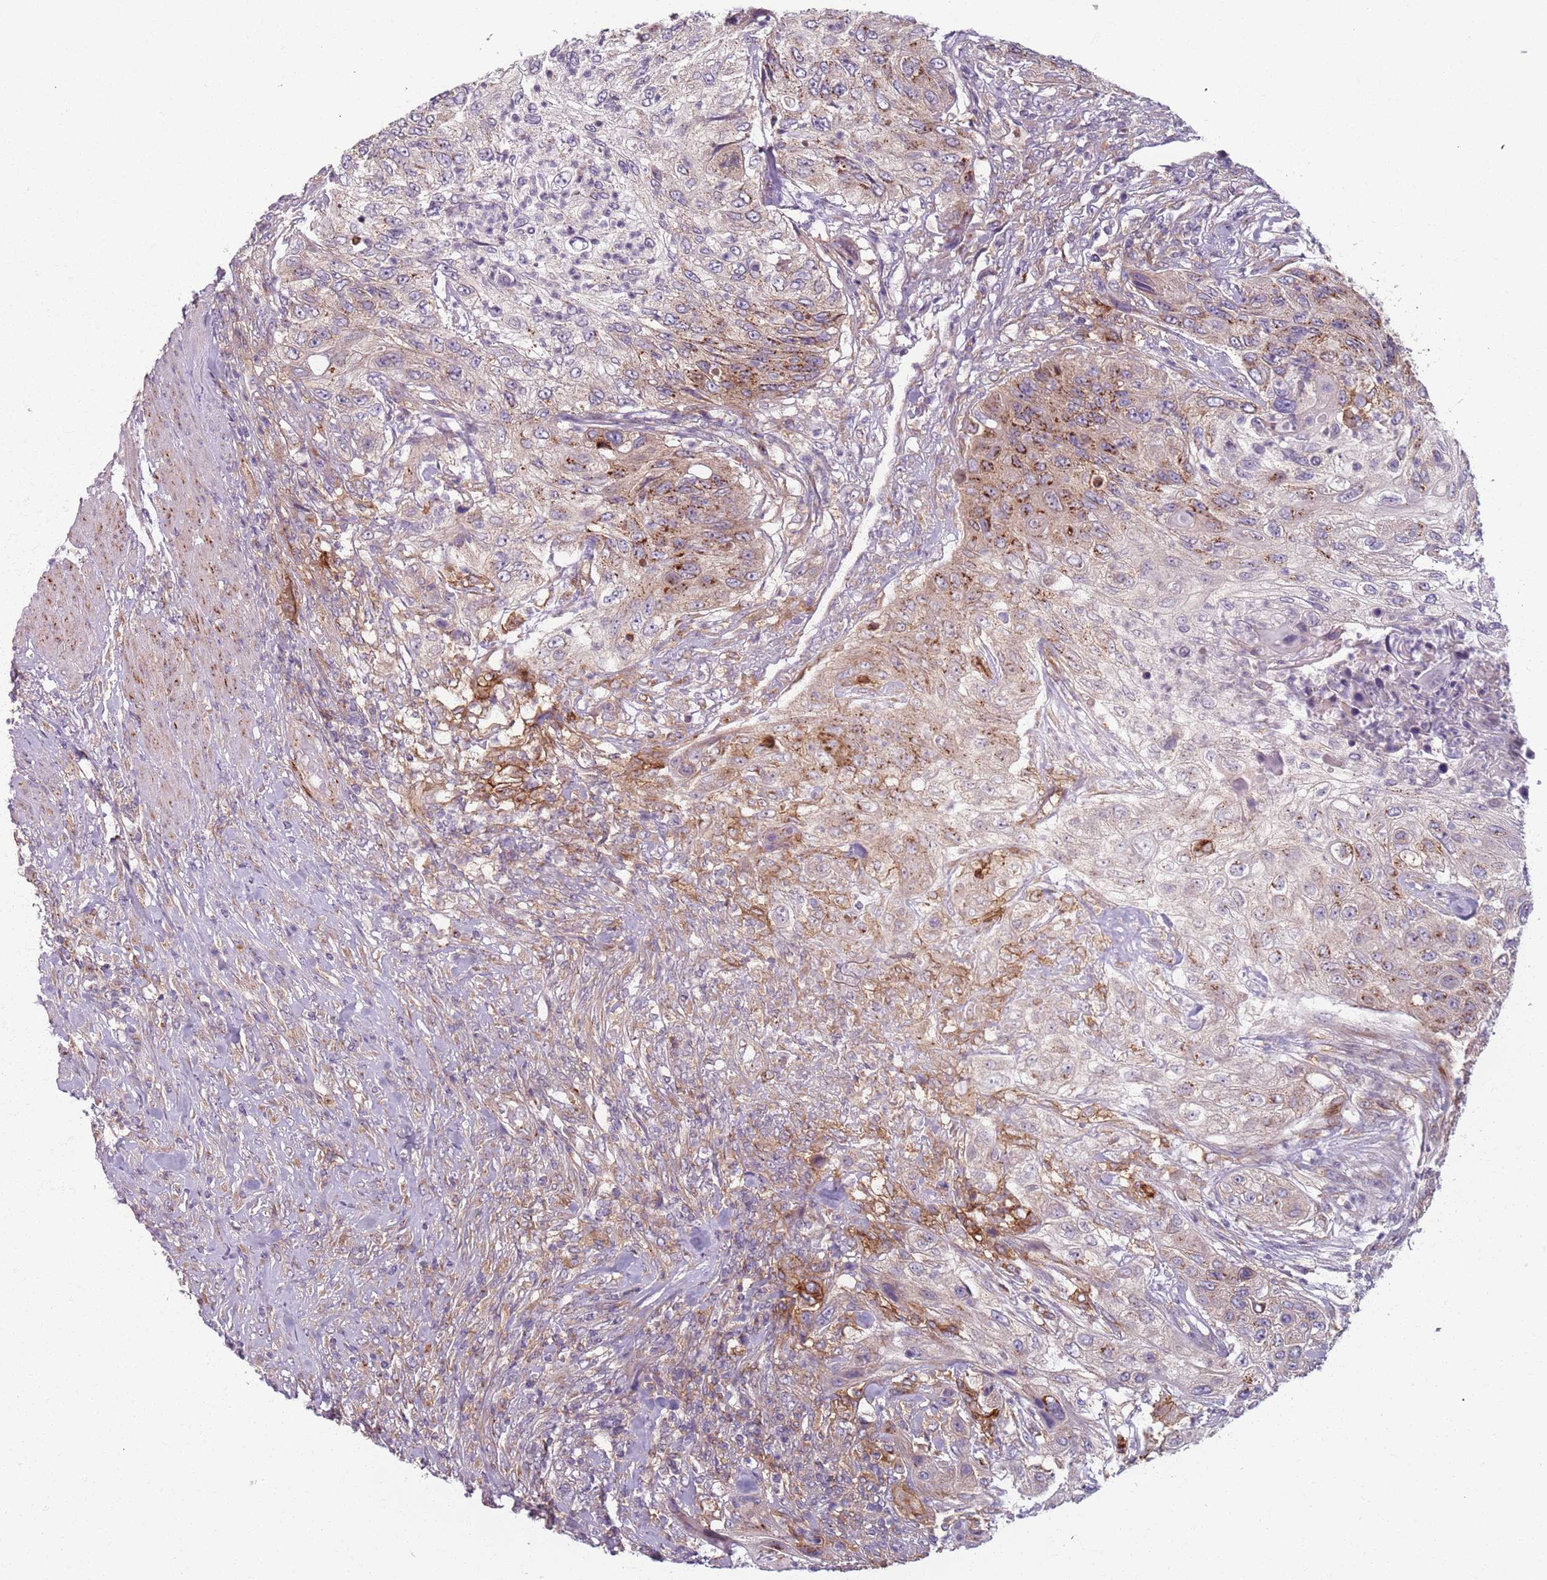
{"staining": {"intensity": "strong", "quantity": "<25%", "location": "cytoplasmic/membranous"}, "tissue": "urothelial cancer", "cell_type": "Tumor cells", "image_type": "cancer", "snomed": [{"axis": "morphology", "description": "Urothelial carcinoma, High grade"}, {"axis": "topography", "description": "Urinary bladder"}], "caption": "Urothelial carcinoma (high-grade) stained with a brown dye demonstrates strong cytoplasmic/membranous positive positivity in approximately <25% of tumor cells.", "gene": "AKTIP", "patient": {"sex": "female", "age": 60}}